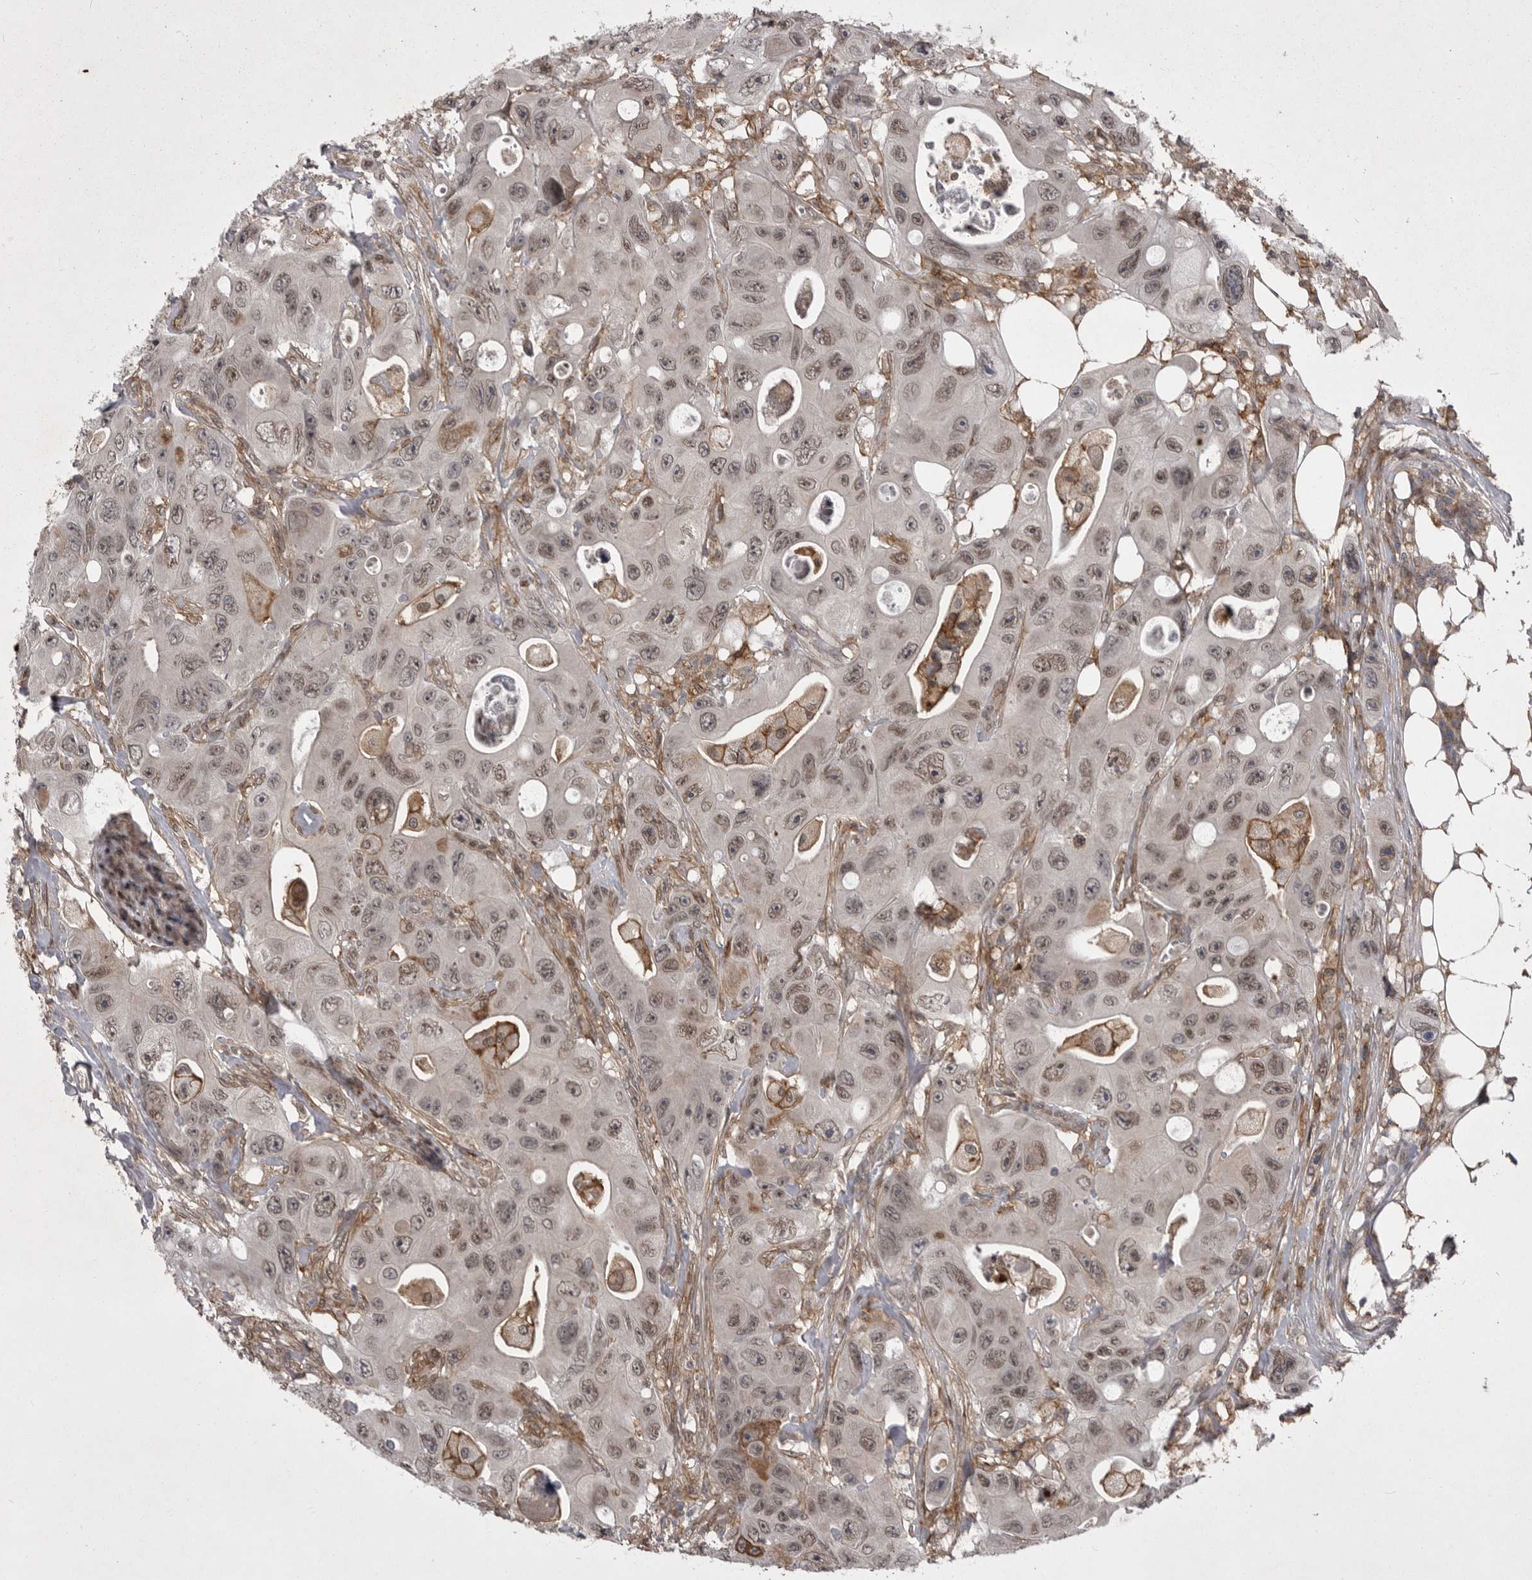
{"staining": {"intensity": "weak", "quantity": ">75%", "location": "nuclear"}, "tissue": "colorectal cancer", "cell_type": "Tumor cells", "image_type": "cancer", "snomed": [{"axis": "morphology", "description": "Adenocarcinoma, NOS"}, {"axis": "topography", "description": "Colon"}], "caption": "The image demonstrates a brown stain indicating the presence of a protein in the nuclear of tumor cells in colorectal cancer.", "gene": "ABL1", "patient": {"sex": "female", "age": 46}}